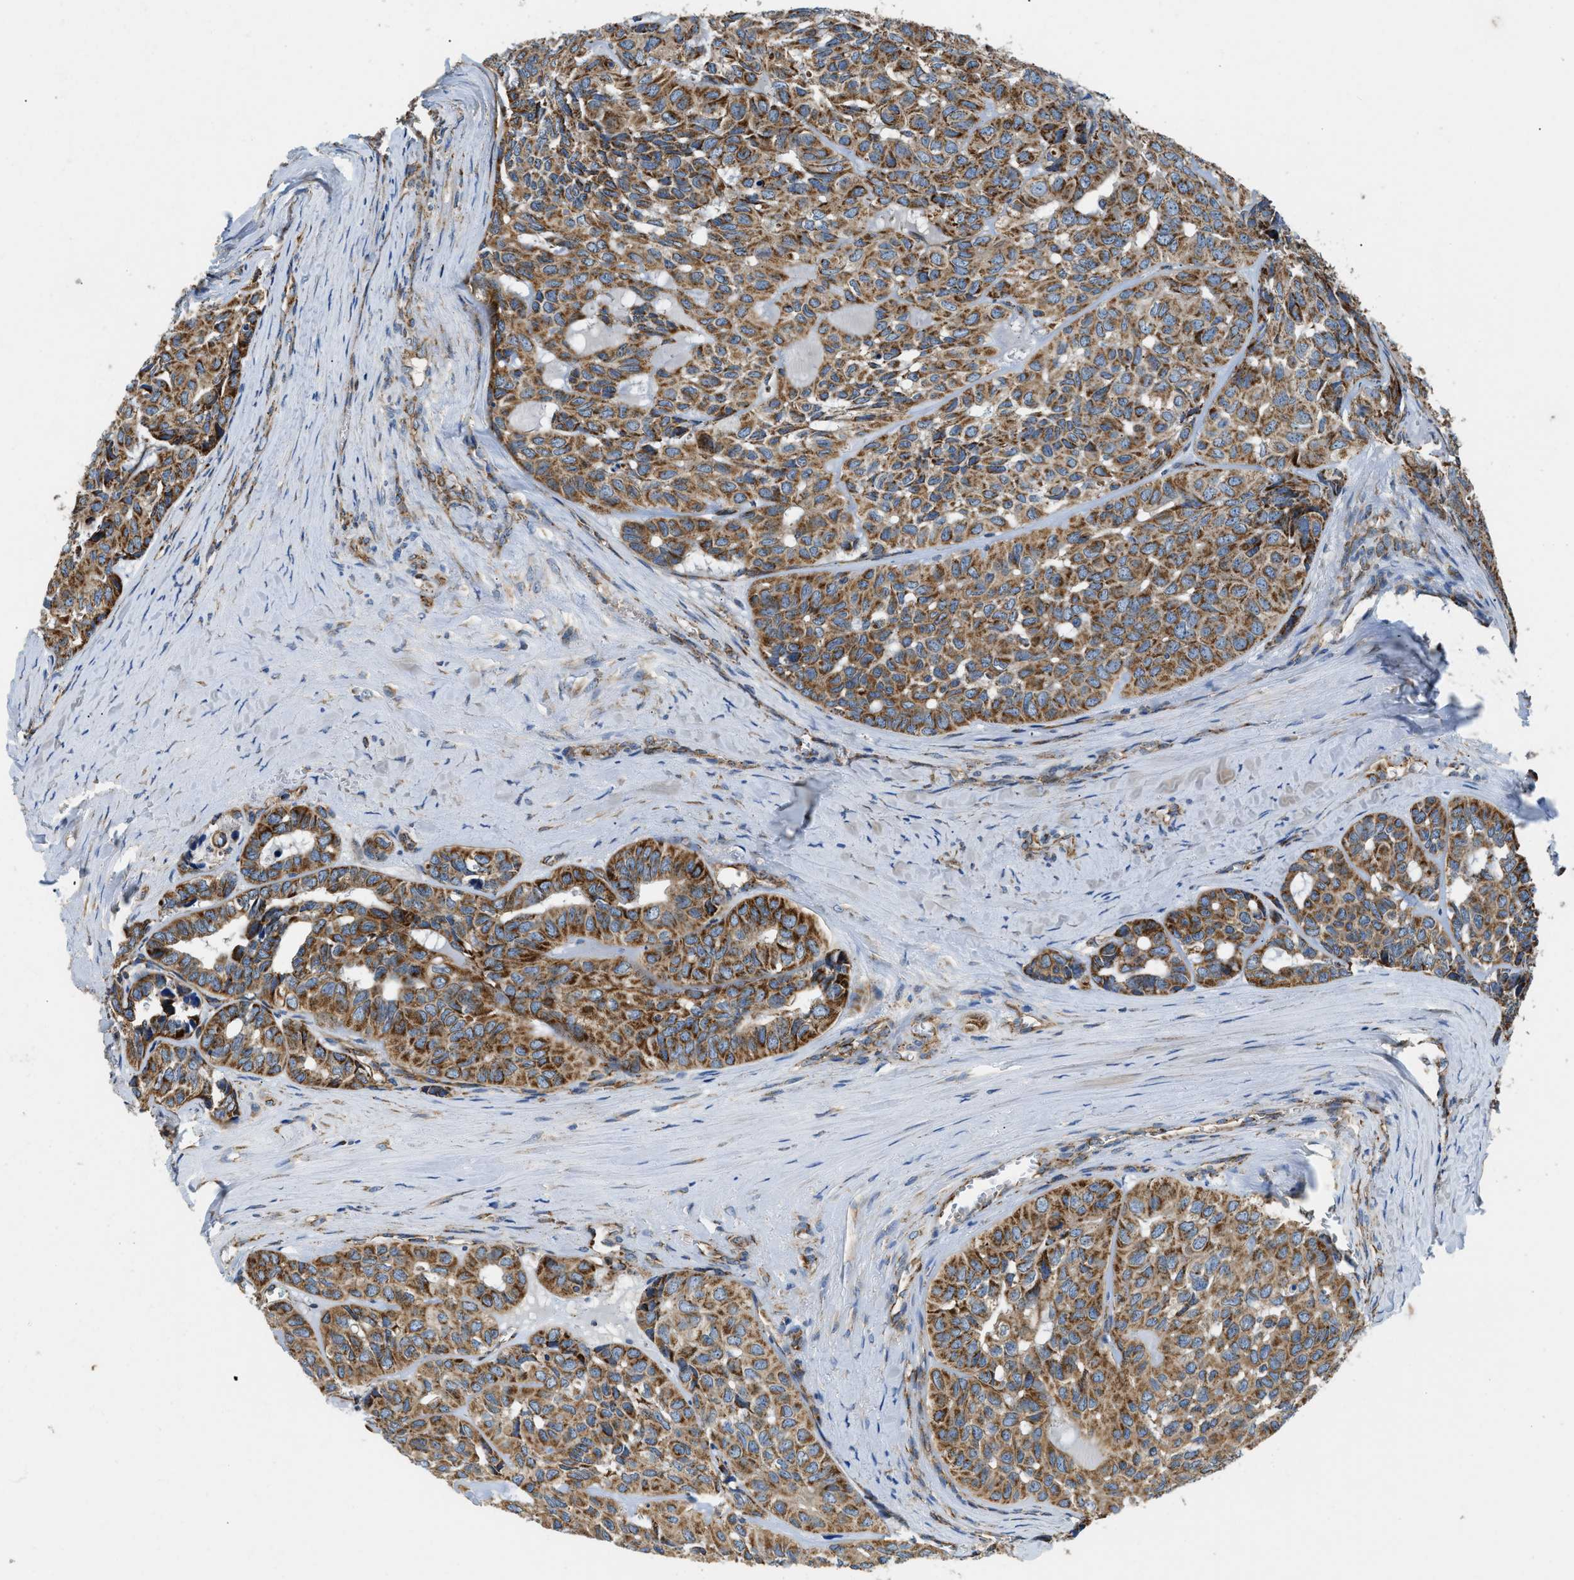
{"staining": {"intensity": "moderate", "quantity": ">75%", "location": "cytoplasmic/membranous"}, "tissue": "head and neck cancer", "cell_type": "Tumor cells", "image_type": "cancer", "snomed": [{"axis": "morphology", "description": "Adenocarcinoma, NOS"}, {"axis": "topography", "description": "Salivary gland, NOS"}, {"axis": "topography", "description": "Head-Neck"}], "caption": "IHC of human head and neck cancer (adenocarcinoma) reveals medium levels of moderate cytoplasmic/membranous positivity in about >75% of tumor cells.", "gene": "STK33", "patient": {"sex": "female", "age": 76}}